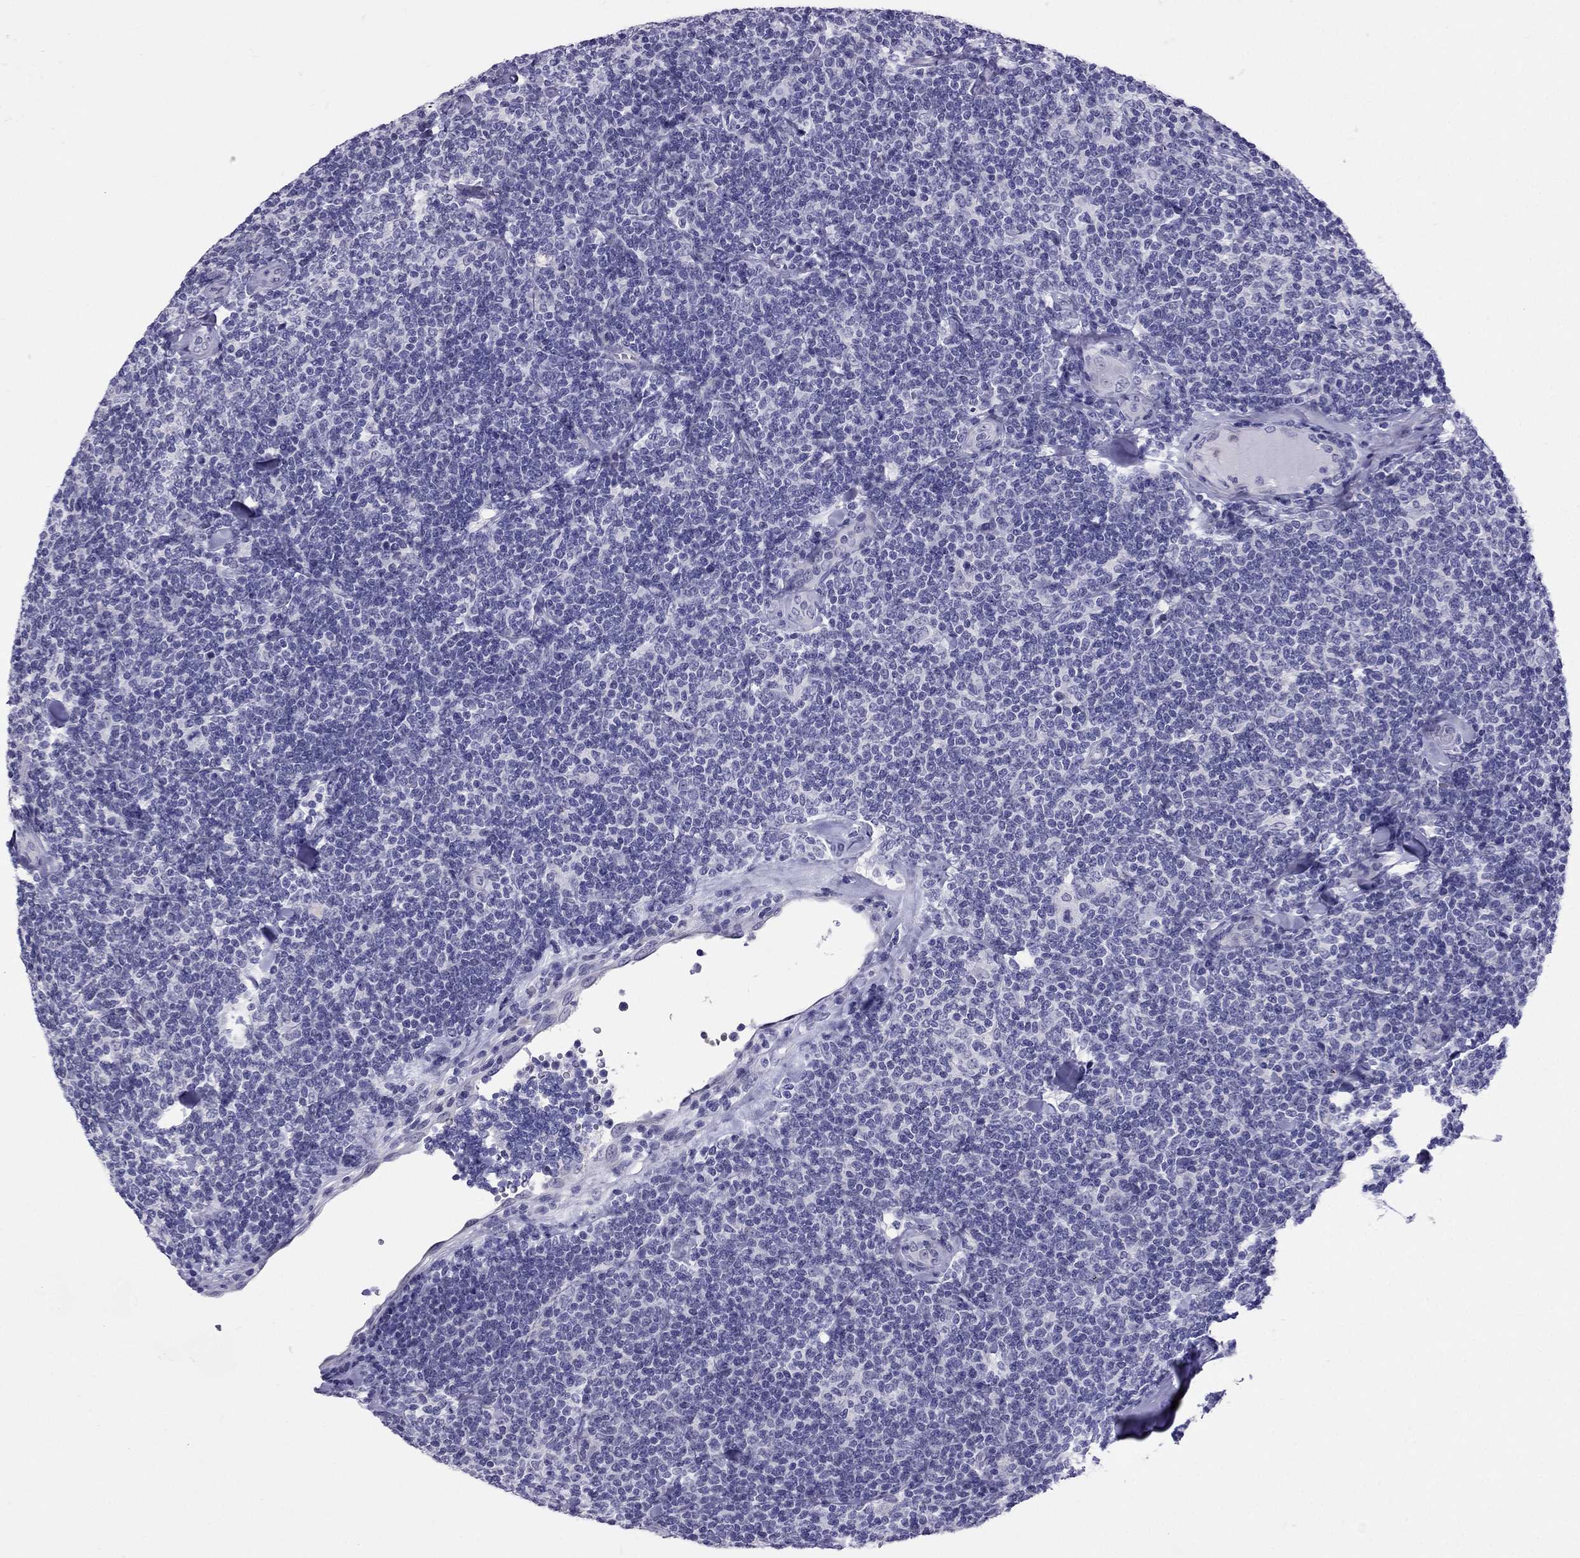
{"staining": {"intensity": "negative", "quantity": "none", "location": "none"}, "tissue": "lymphoma", "cell_type": "Tumor cells", "image_type": "cancer", "snomed": [{"axis": "morphology", "description": "Malignant lymphoma, non-Hodgkin's type, Low grade"}, {"axis": "topography", "description": "Lymph node"}], "caption": "There is no significant positivity in tumor cells of lymphoma. (DAB immunohistochemistry, high magnification).", "gene": "CROCC2", "patient": {"sex": "female", "age": 56}}